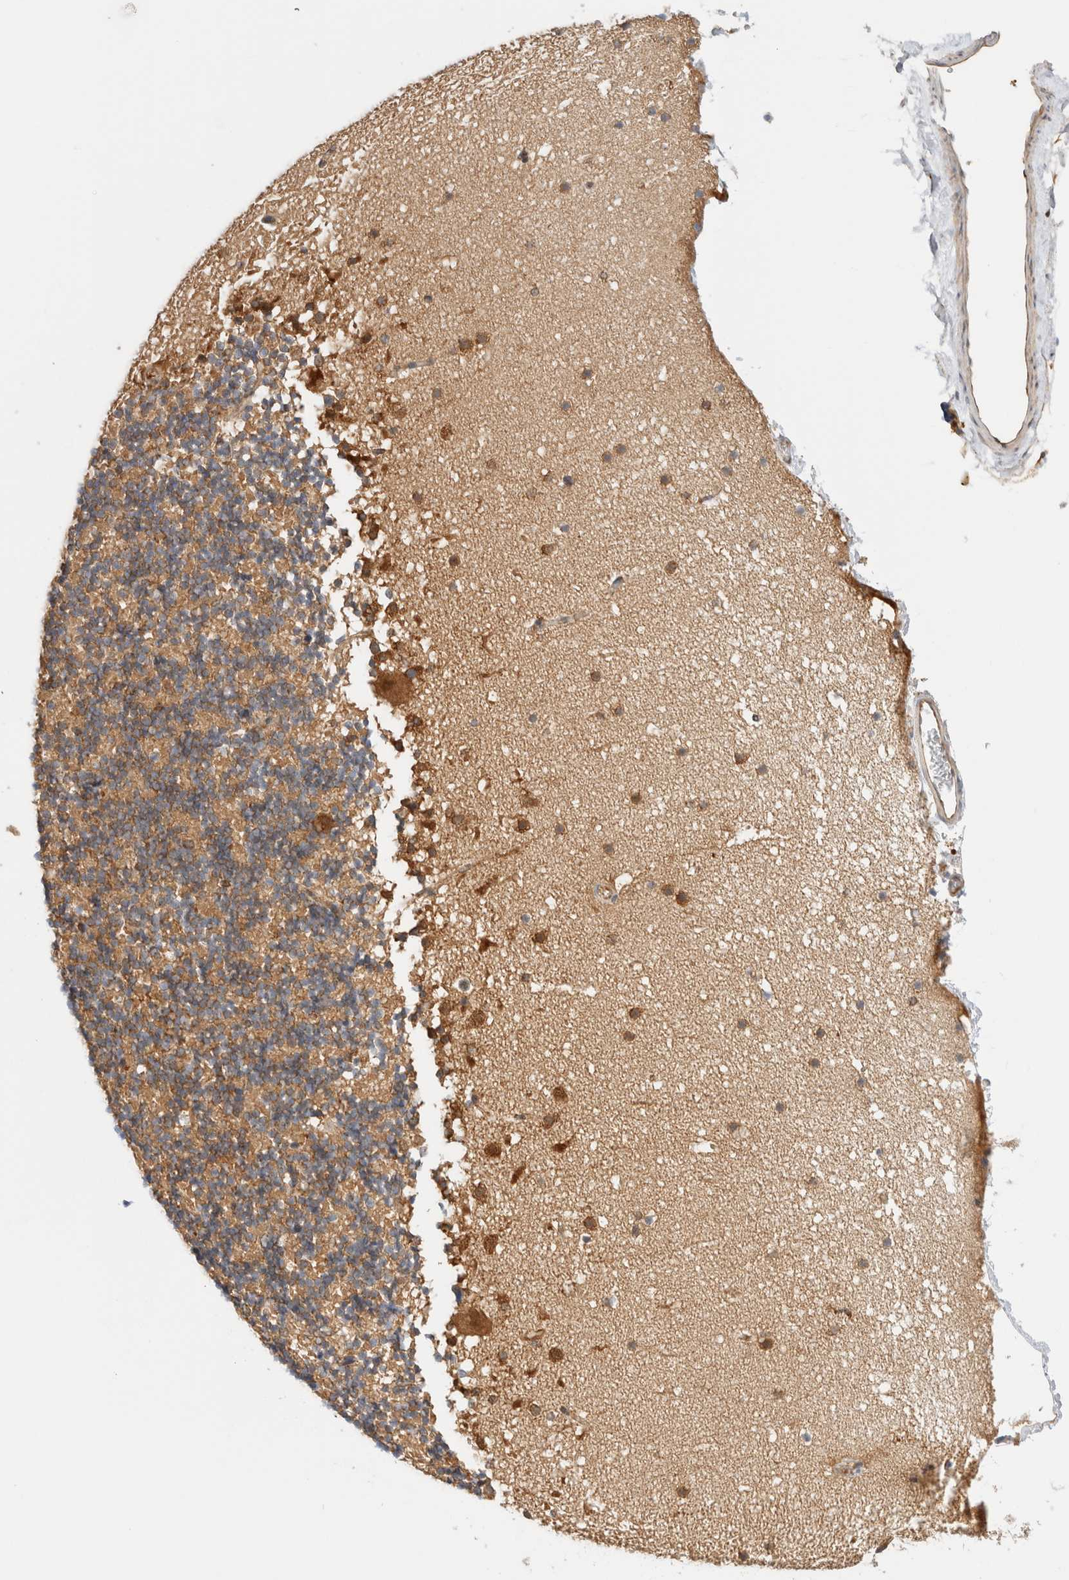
{"staining": {"intensity": "weak", "quantity": "25%-75%", "location": "cytoplasmic/membranous"}, "tissue": "cerebellum", "cell_type": "Cells in granular layer", "image_type": "normal", "snomed": [{"axis": "morphology", "description": "Normal tissue, NOS"}, {"axis": "topography", "description": "Cerebellum"}], "caption": "Cells in granular layer show low levels of weak cytoplasmic/membranous positivity in approximately 25%-75% of cells in normal cerebellum.", "gene": "RABEP1", "patient": {"sex": "male", "age": 57}}